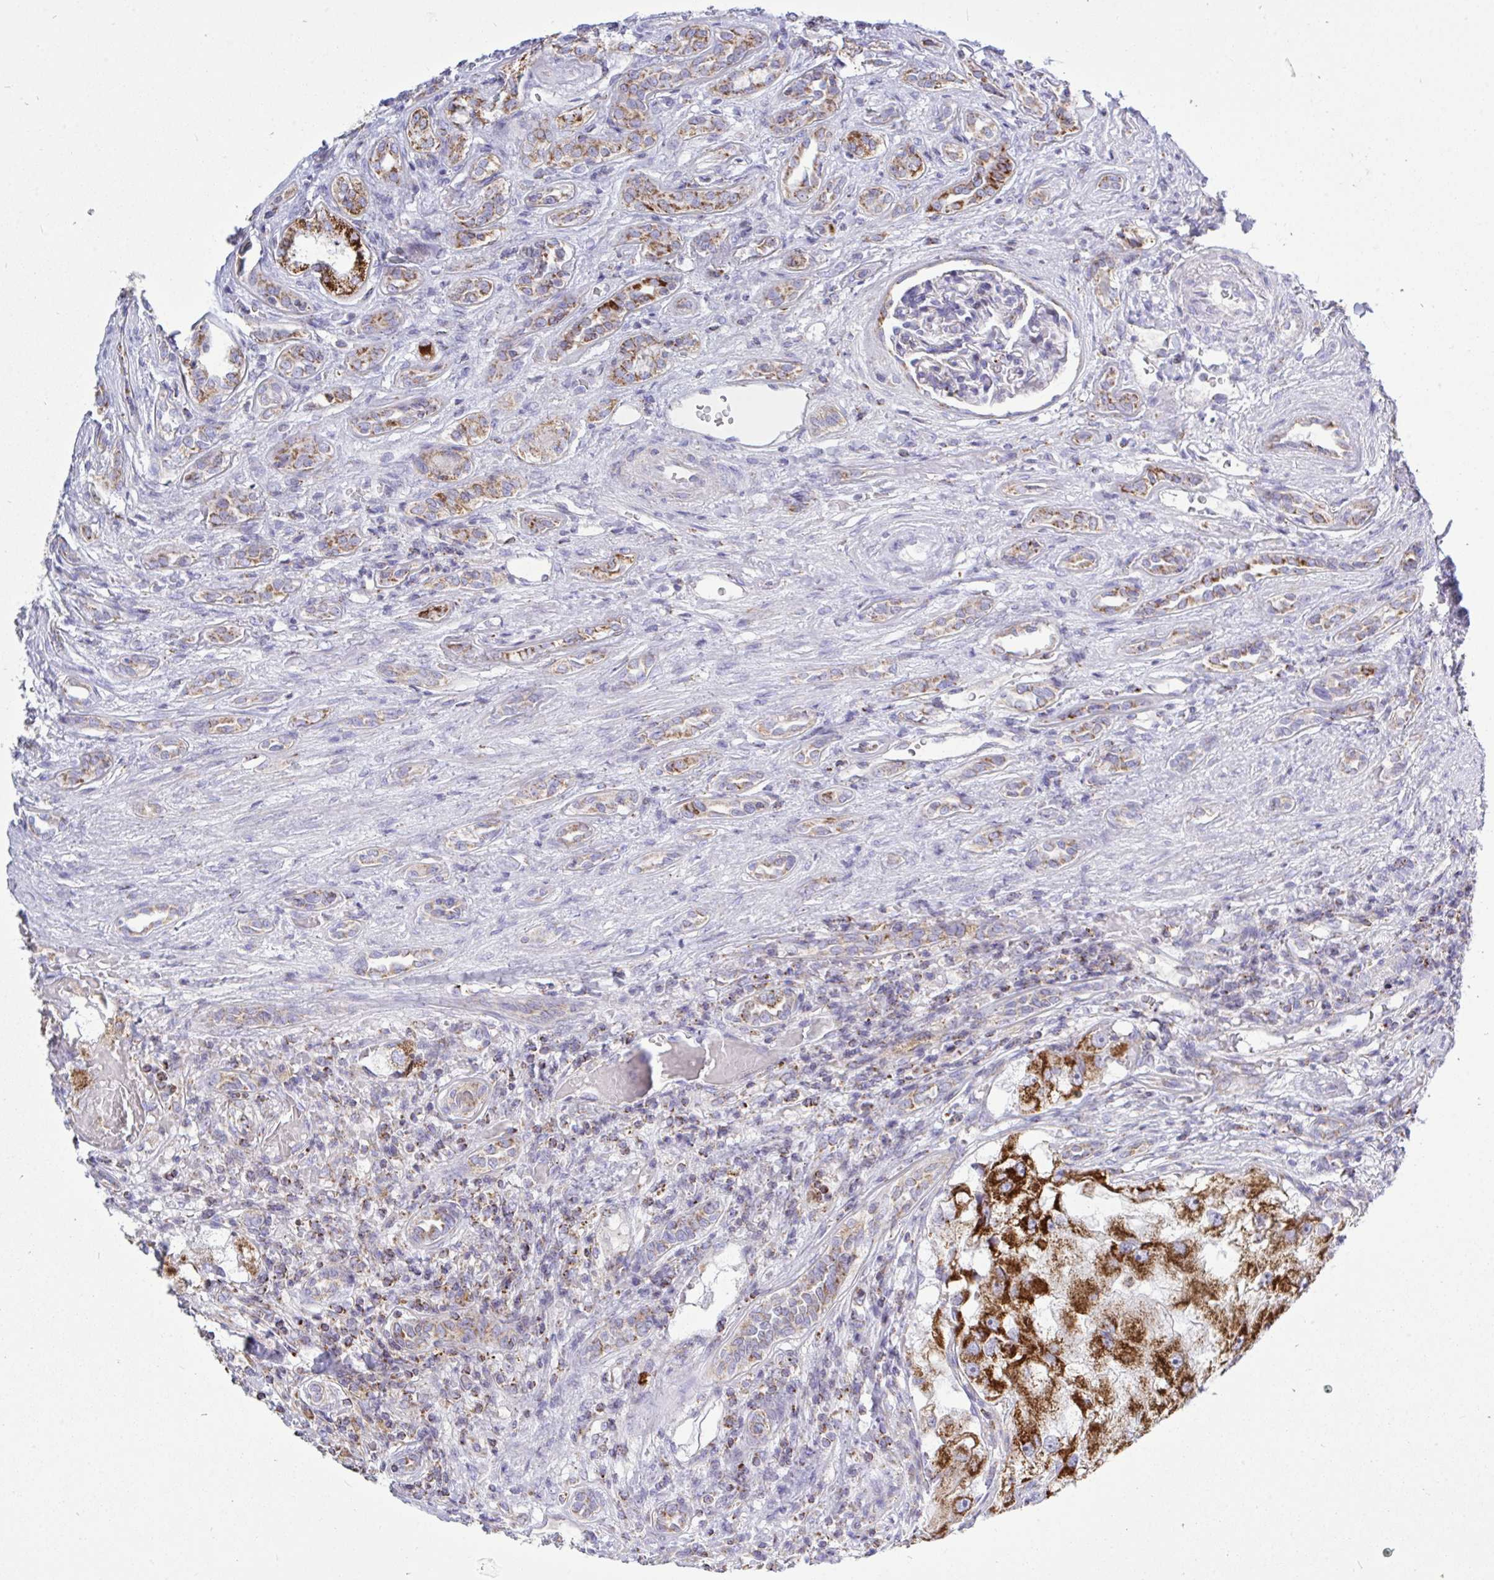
{"staining": {"intensity": "strong", "quantity": ">75%", "location": "cytoplasmic/membranous"}, "tissue": "renal cancer", "cell_type": "Tumor cells", "image_type": "cancer", "snomed": [{"axis": "morphology", "description": "Adenocarcinoma, NOS"}, {"axis": "topography", "description": "Kidney"}], "caption": "IHC (DAB (3,3'-diaminobenzidine)) staining of human adenocarcinoma (renal) demonstrates strong cytoplasmic/membranous protein positivity in approximately >75% of tumor cells.", "gene": "HSPE1", "patient": {"sex": "male", "age": 63}}